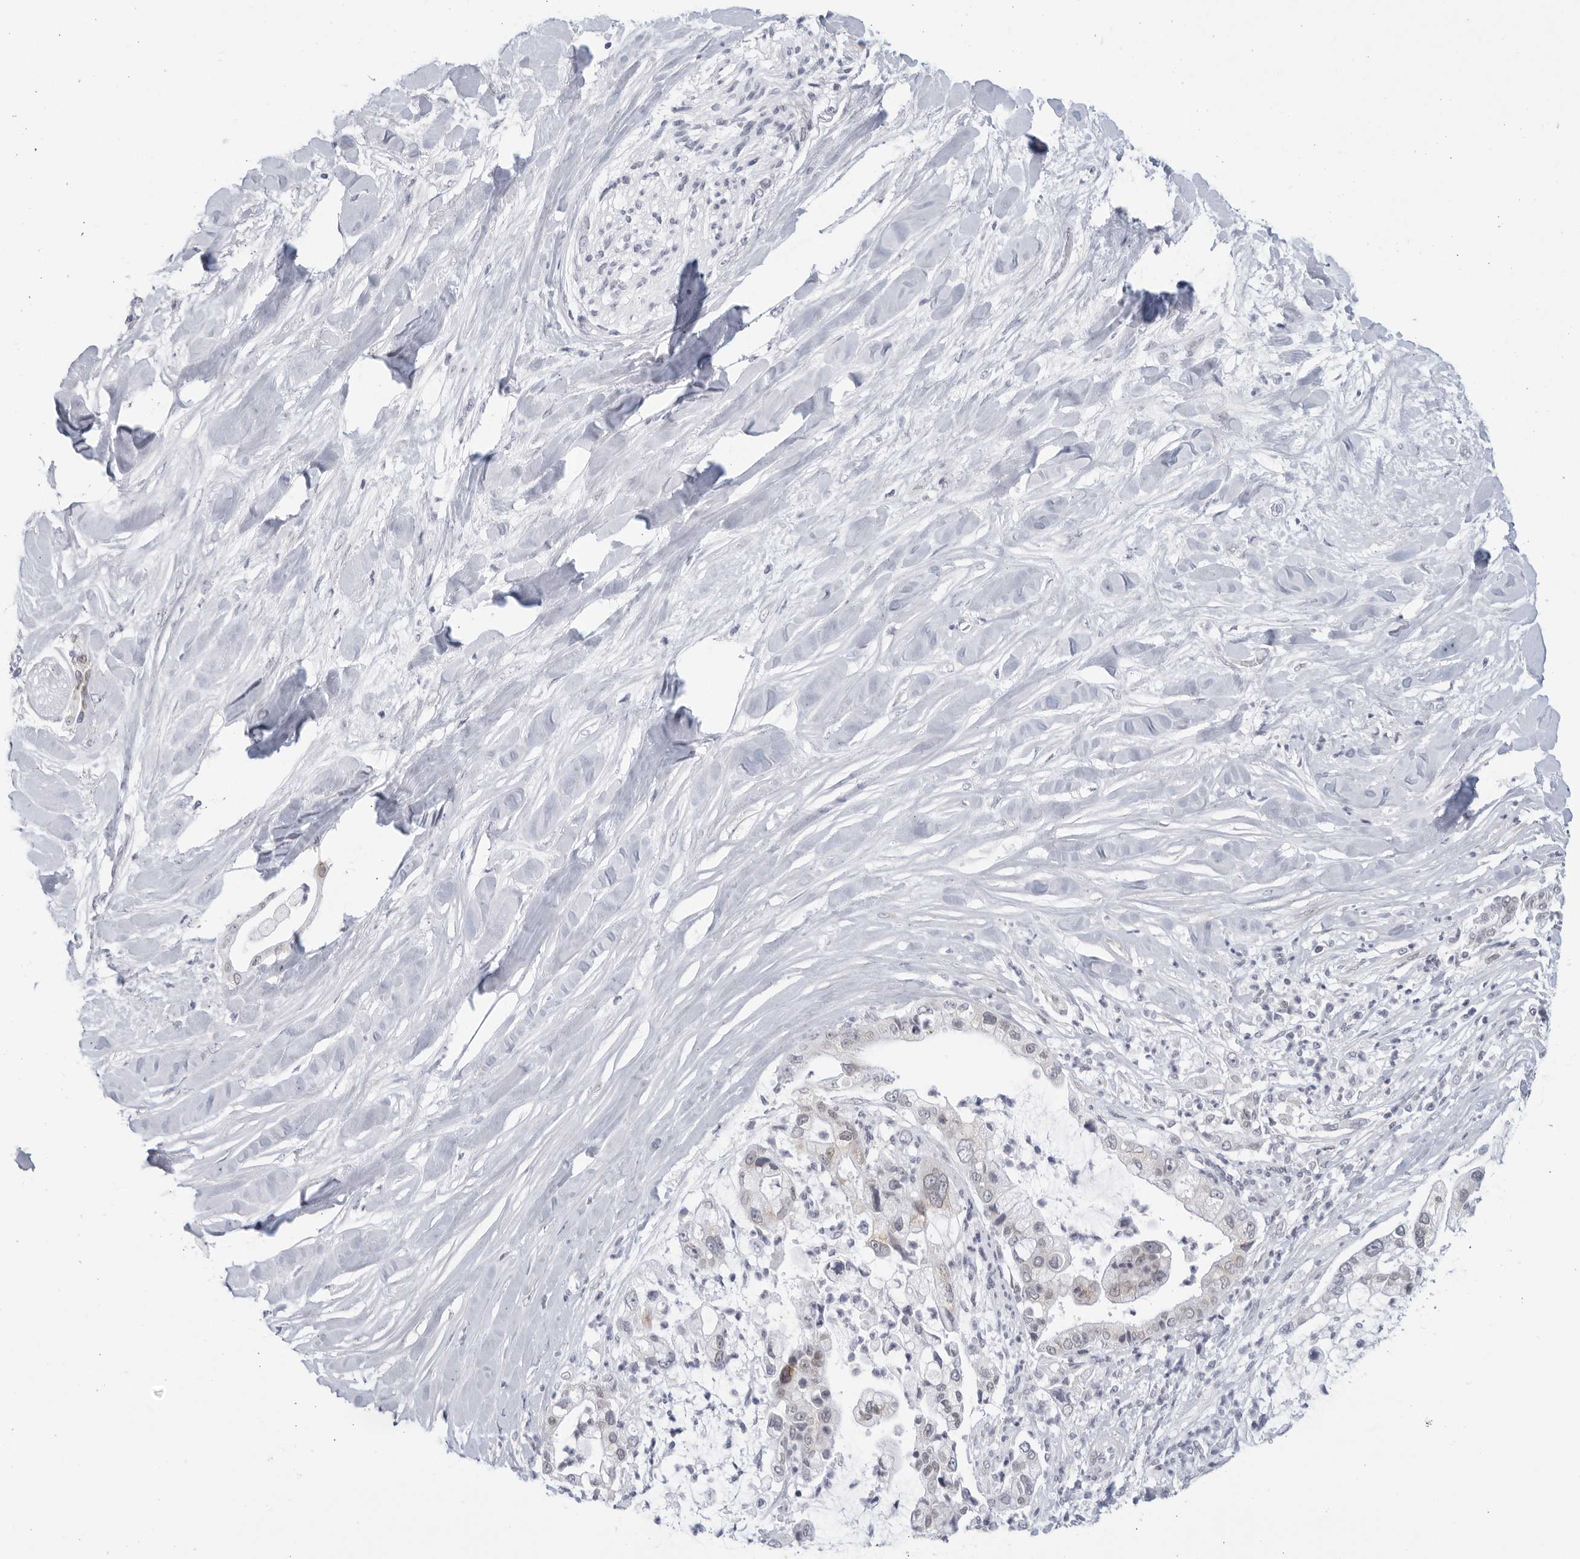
{"staining": {"intensity": "moderate", "quantity": "25%-75%", "location": "cytoplasmic/membranous"}, "tissue": "liver cancer", "cell_type": "Tumor cells", "image_type": "cancer", "snomed": [{"axis": "morphology", "description": "Cholangiocarcinoma"}, {"axis": "topography", "description": "Liver"}], "caption": "Immunohistochemistry image of human liver cholangiocarcinoma stained for a protein (brown), which reveals medium levels of moderate cytoplasmic/membranous positivity in approximately 25%-75% of tumor cells.", "gene": "WDTC1", "patient": {"sex": "female", "age": 54}}